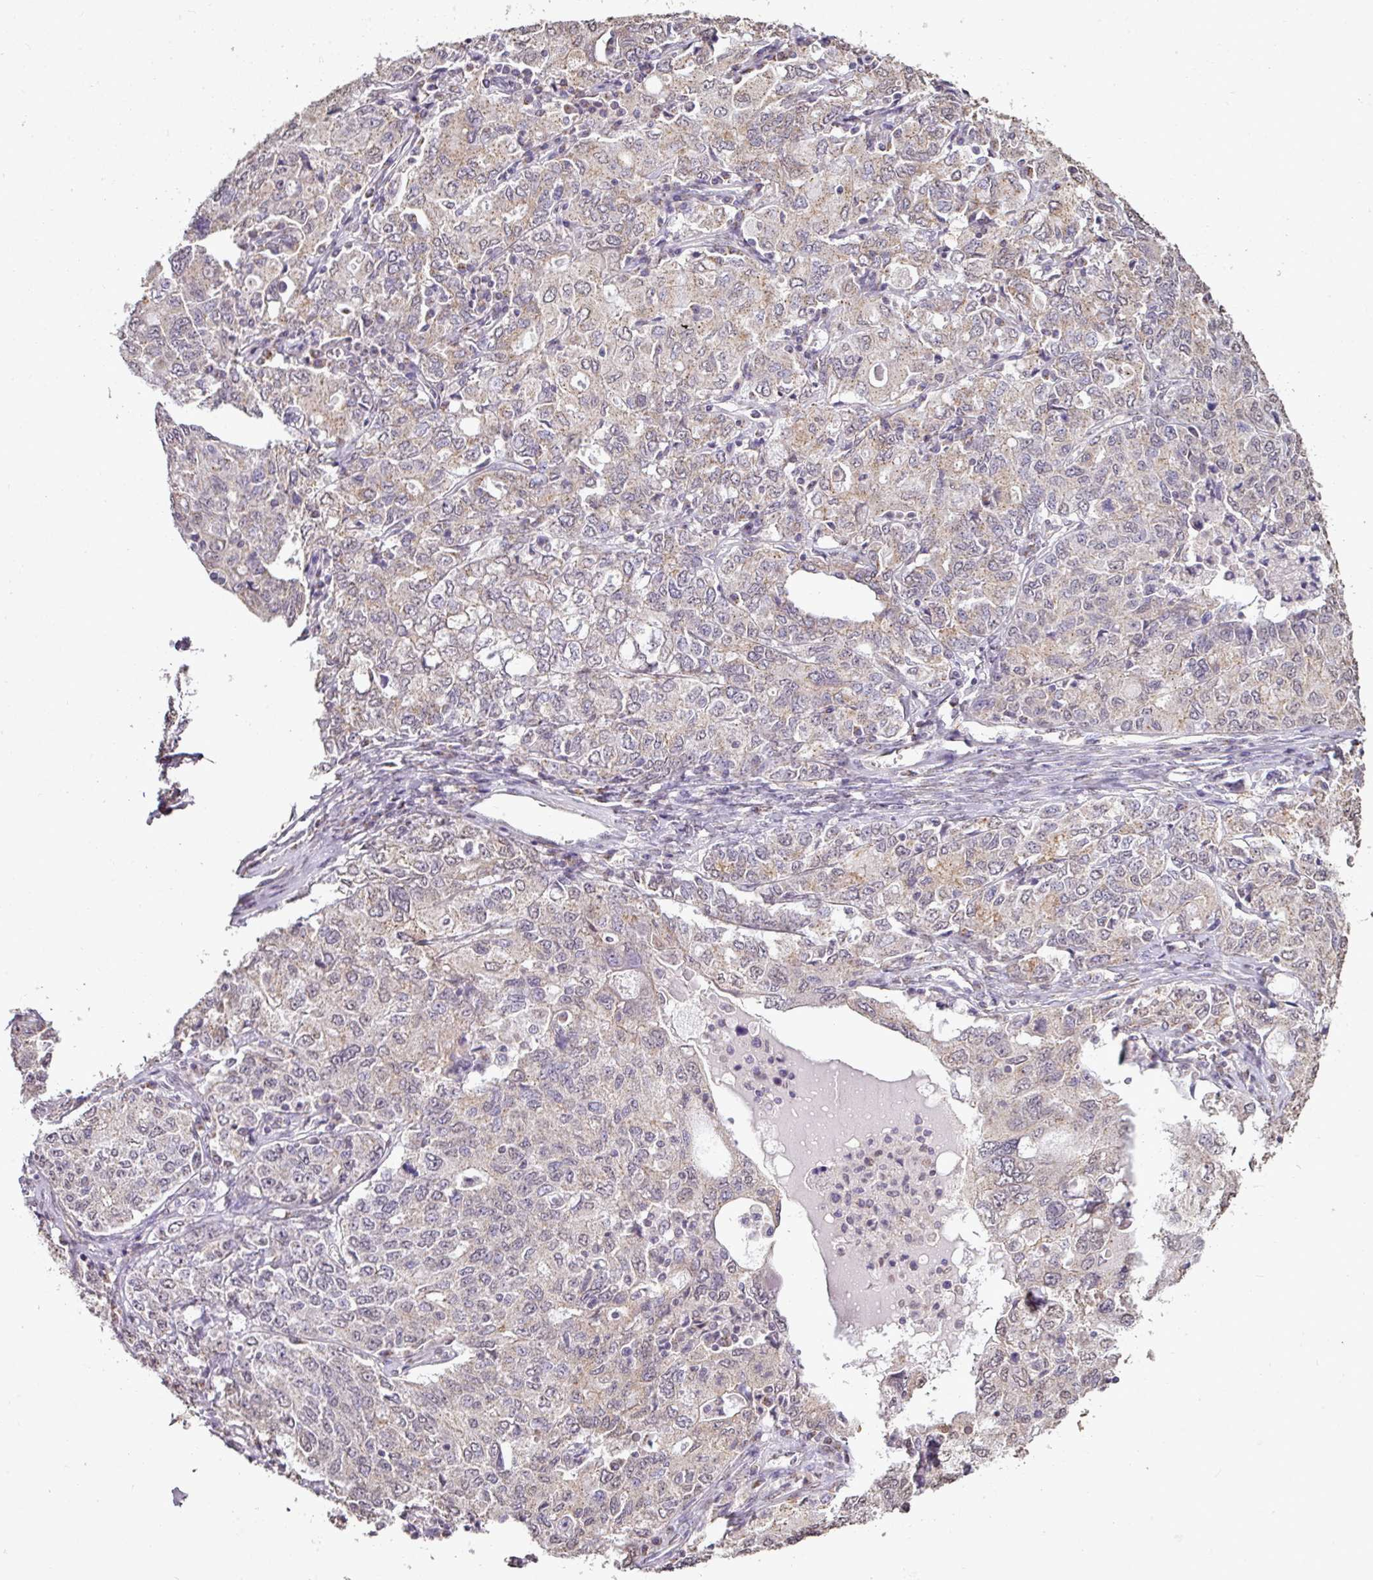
{"staining": {"intensity": "weak", "quantity": "25%-75%", "location": "cytoplasmic/membranous"}, "tissue": "ovarian cancer", "cell_type": "Tumor cells", "image_type": "cancer", "snomed": [{"axis": "morphology", "description": "Carcinoma, endometroid"}, {"axis": "topography", "description": "Ovary"}], "caption": "Tumor cells show weak cytoplasmic/membranous expression in approximately 25%-75% of cells in ovarian cancer.", "gene": "JPH2", "patient": {"sex": "female", "age": 62}}